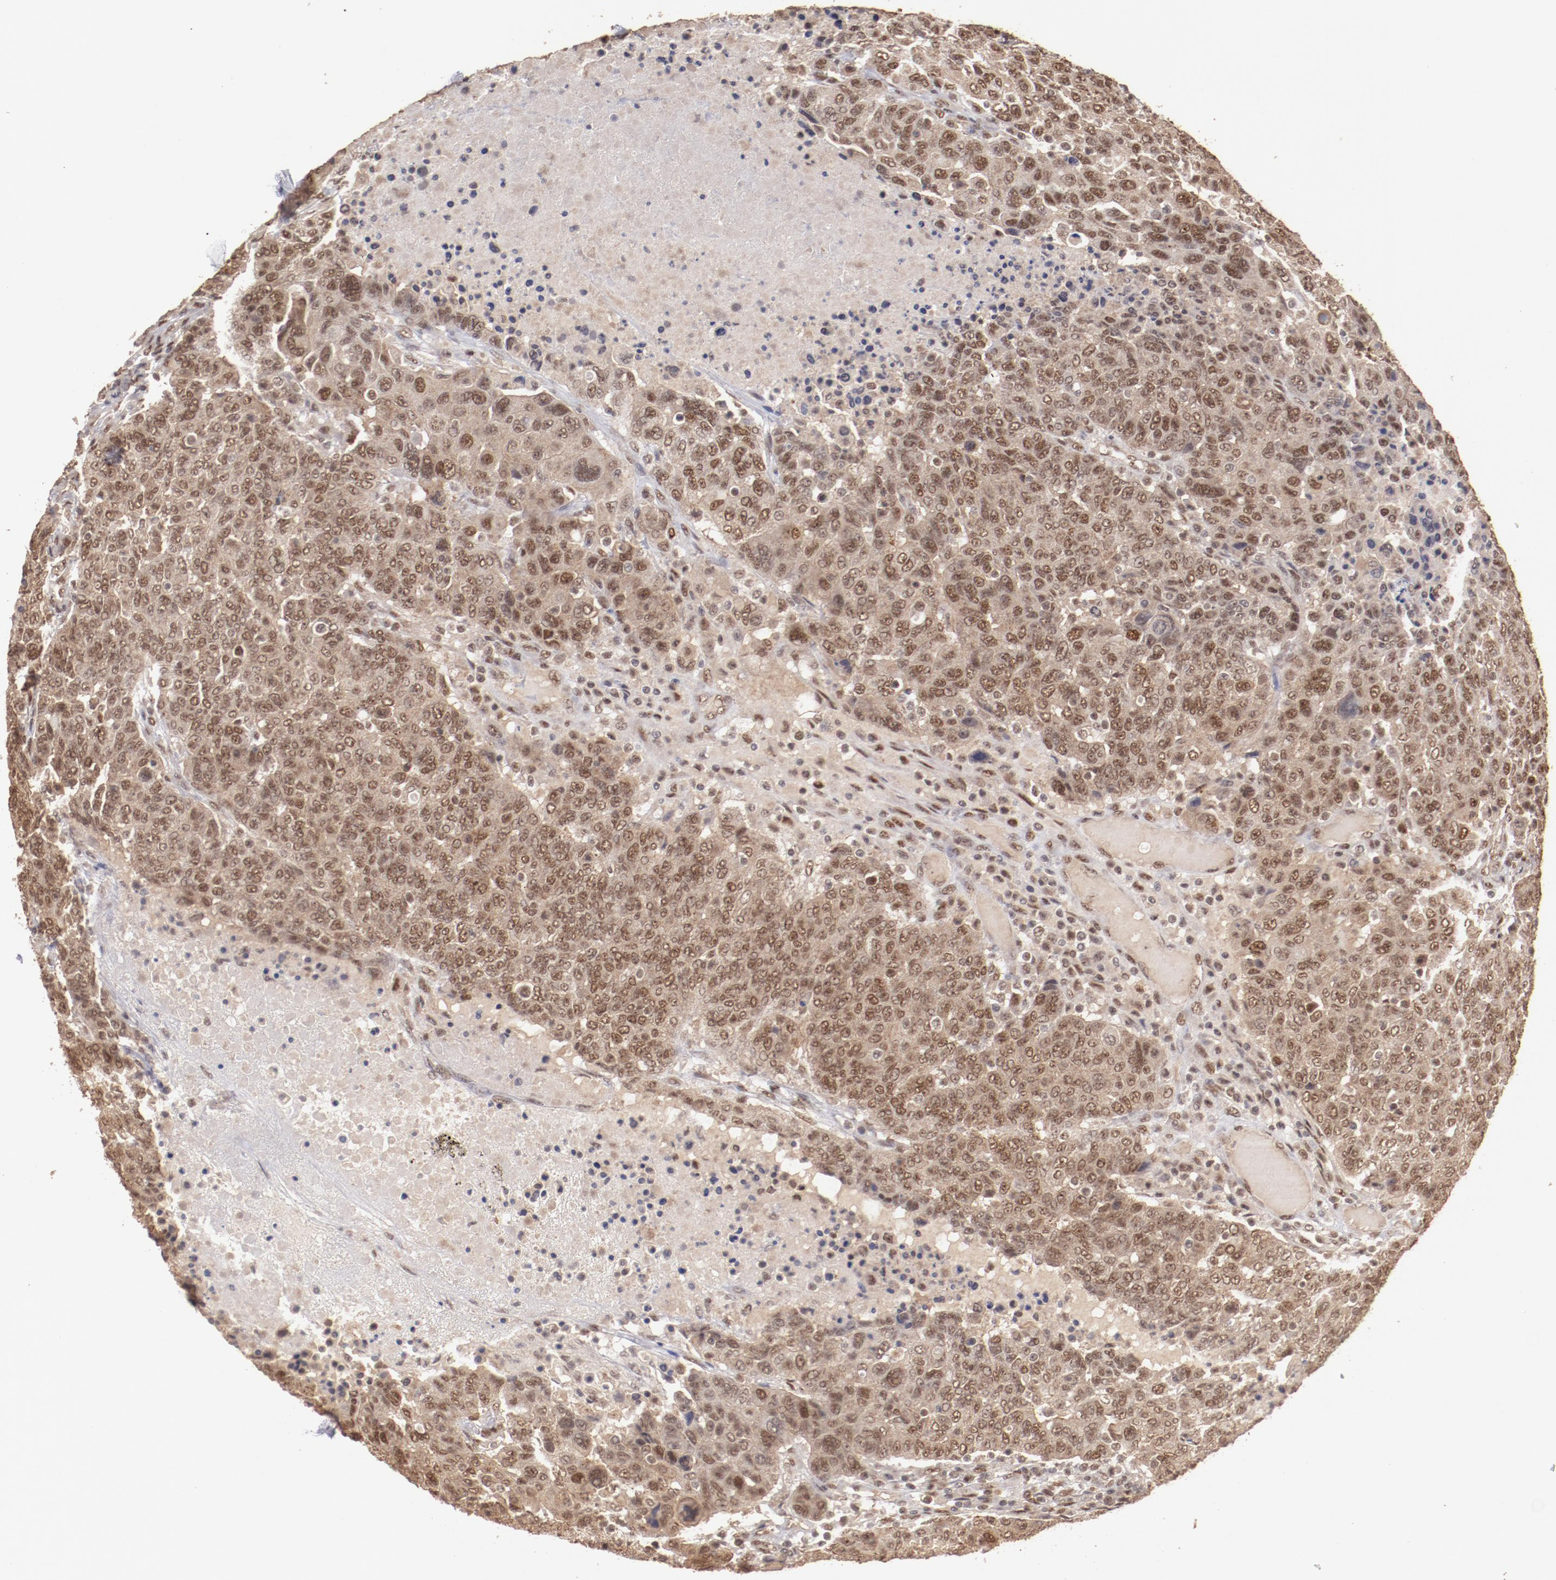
{"staining": {"intensity": "moderate", "quantity": ">75%", "location": "cytoplasmic/membranous,nuclear"}, "tissue": "breast cancer", "cell_type": "Tumor cells", "image_type": "cancer", "snomed": [{"axis": "morphology", "description": "Duct carcinoma"}, {"axis": "topography", "description": "Breast"}], "caption": "Immunohistochemical staining of breast cancer reveals moderate cytoplasmic/membranous and nuclear protein expression in approximately >75% of tumor cells.", "gene": "CLOCK", "patient": {"sex": "female", "age": 37}}